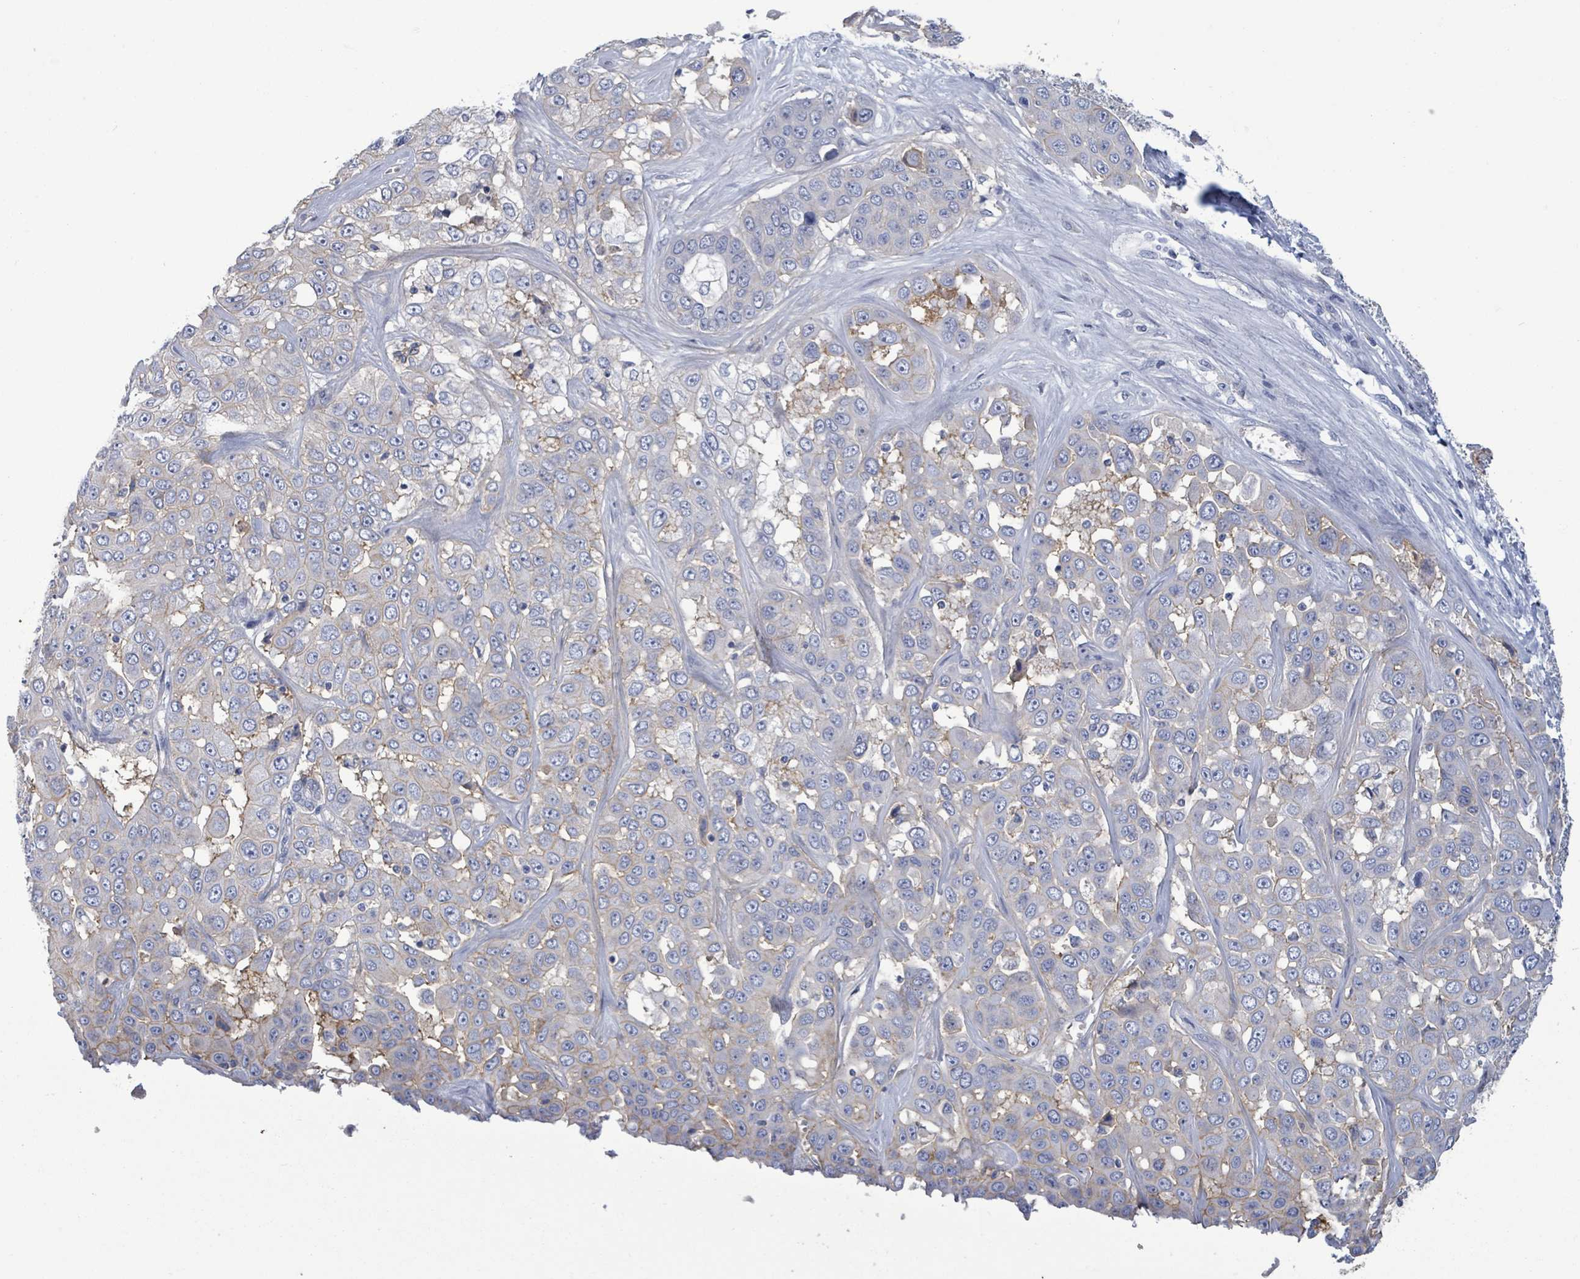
{"staining": {"intensity": "negative", "quantity": "none", "location": "none"}, "tissue": "liver cancer", "cell_type": "Tumor cells", "image_type": "cancer", "snomed": [{"axis": "morphology", "description": "Cholangiocarcinoma"}, {"axis": "topography", "description": "Liver"}], "caption": "This is an immunohistochemistry photomicrograph of human liver cancer. There is no positivity in tumor cells.", "gene": "BSG", "patient": {"sex": "female", "age": 52}}